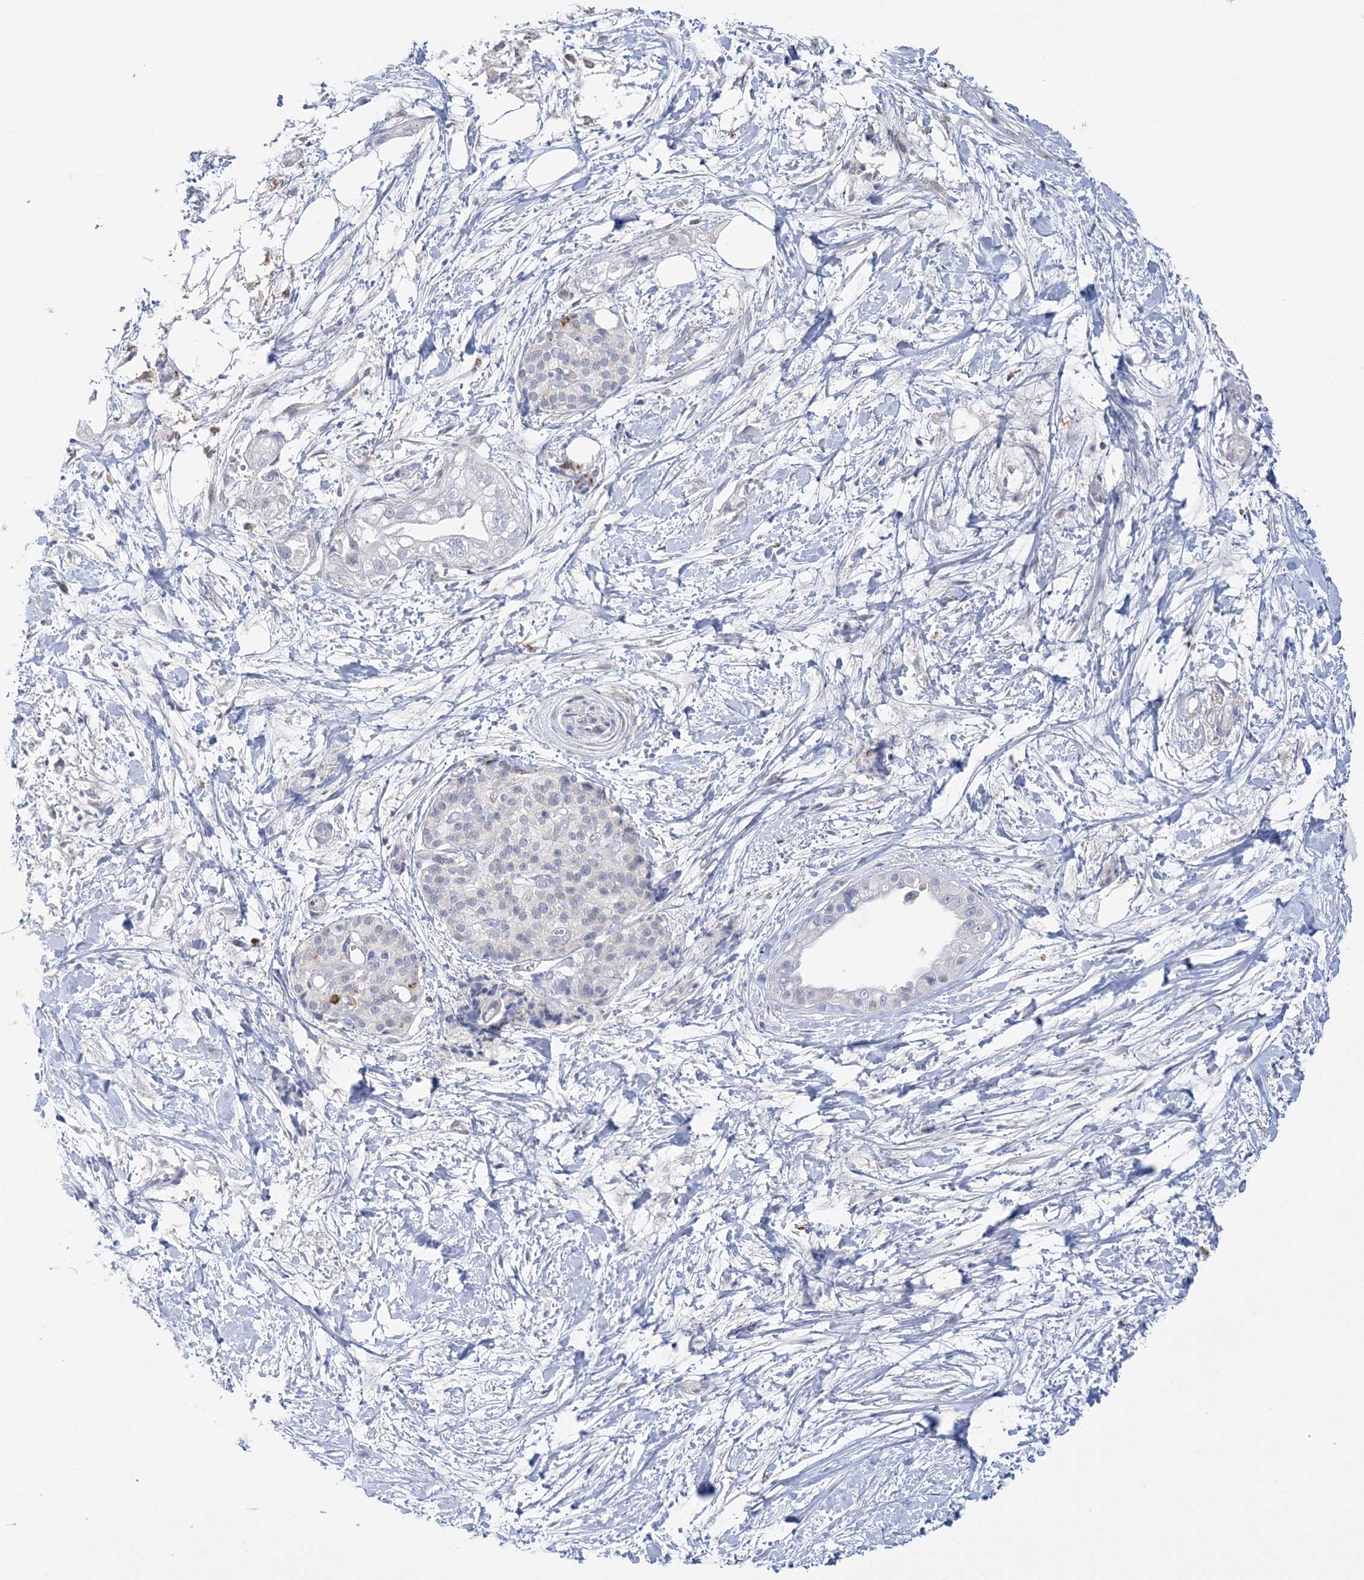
{"staining": {"intensity": "negative", "quantity": "none", "location": "none"}, "tissue": "pancreatic cancer", "cell_type": "Tumor cells", "image_type": "cancer", "snomed": [{"axis": "morphology", "description": "Adenocarcinoma, NOS"}, {"axis": "topography", "description": "Pancreas"}], "caption": "Tumor cells are negative for brown protein staining in adenocarcinoma (pancreatic).", "gene": "HAAO", "patient": {"sex": "male", "age": 68}}